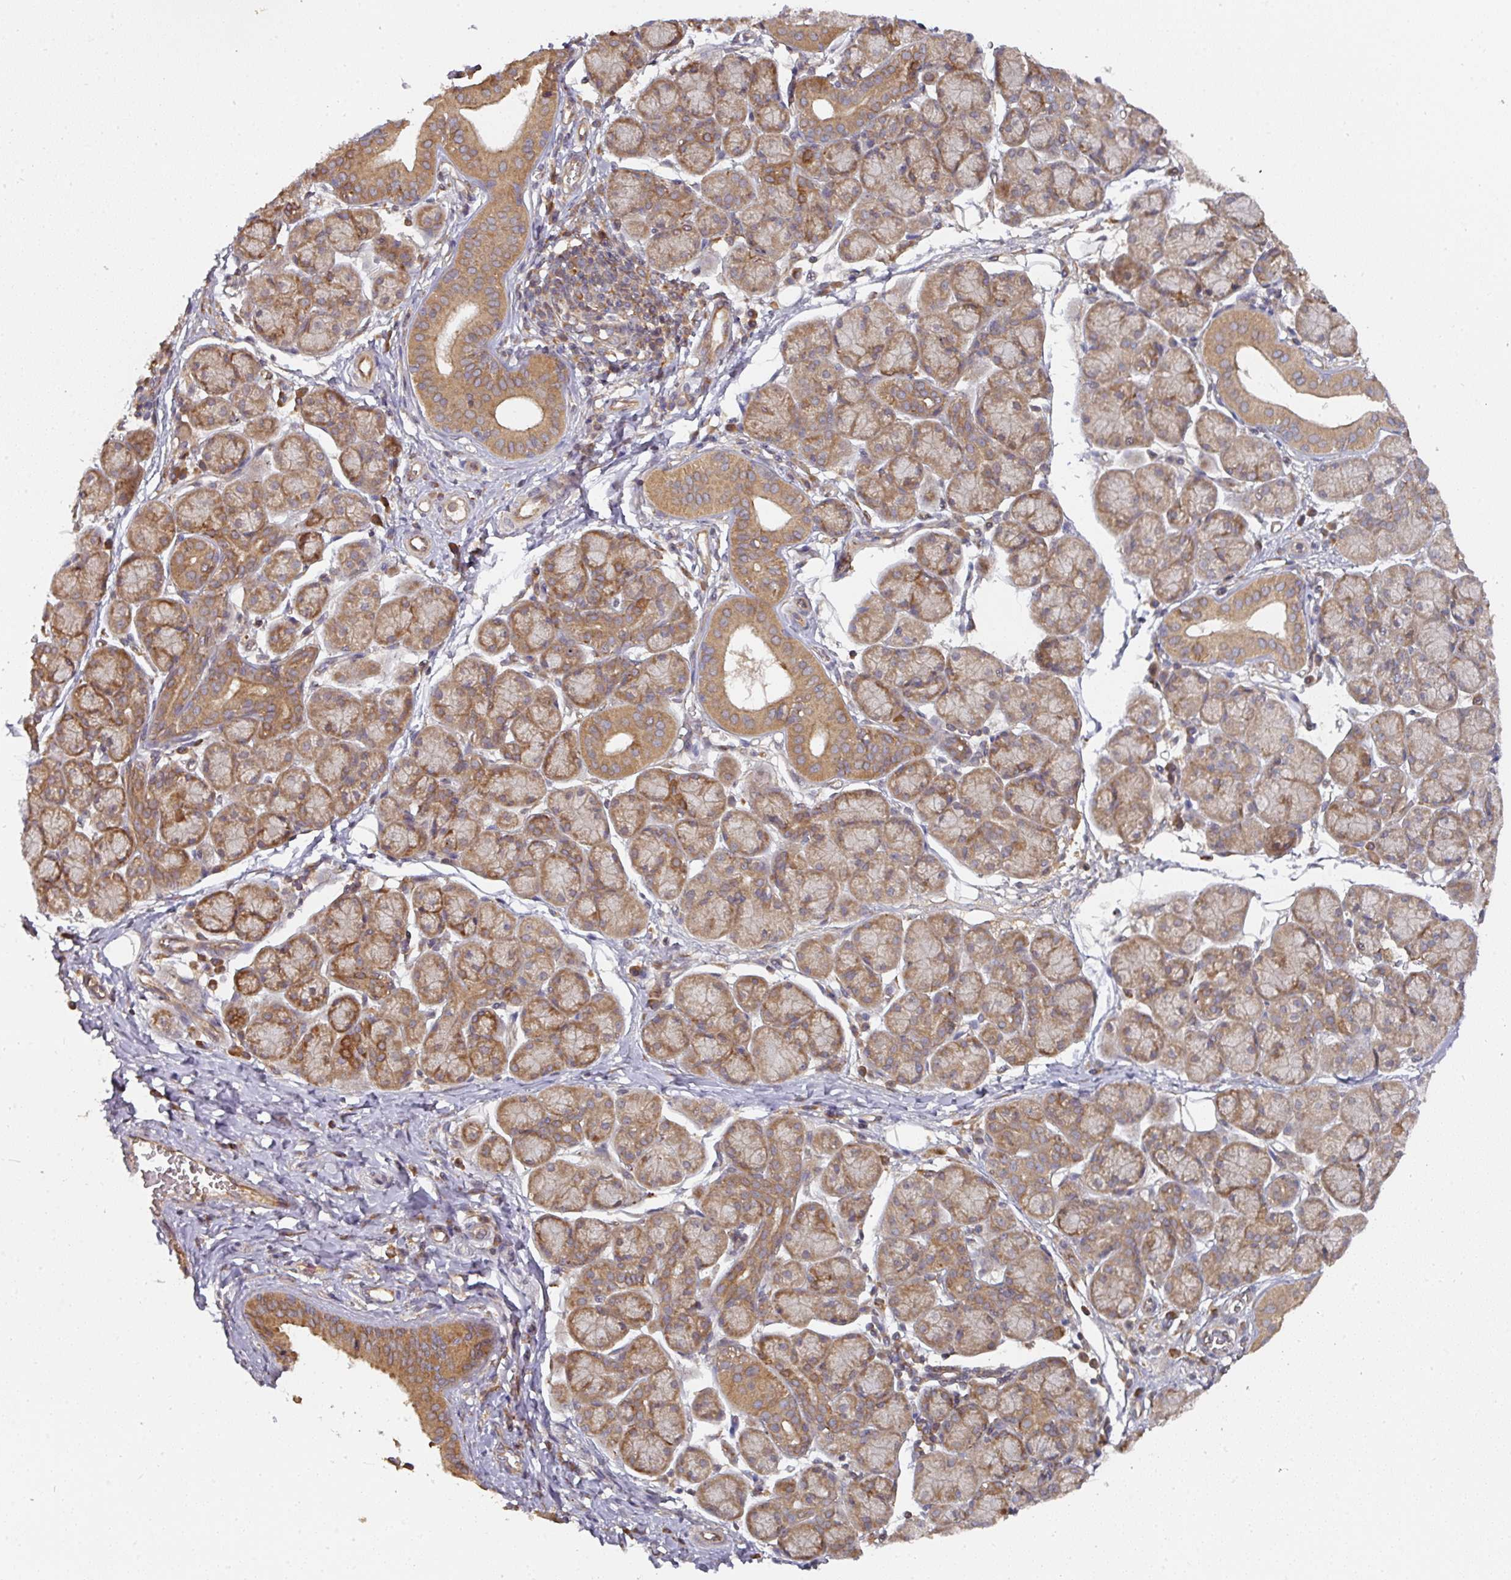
{"staining": {"intensity": "moderate", "quantity": ">75%", "location": "cytoplasmic/membranous"}, "tissue": "salivary gland", "cell_type": "Glandular cells", "image_type": "normal", "snomed": [{"axis": "morphology", "description": "Normal tissue, NOS"}, {"axis": "morphology", "description": "Inflammation, NOS"}, {"axis": "topography", "description": "Lymph node"}, {"axis": "topography", "description": "Salivary gland"}], "caption": "A photomicrograph showing moderate cytoplasmic/membranous expression in about >75% of glandular cells in normal salivary gland, as visualized by brown immunohistochemical staining.", "gene": "CEP95", "patient": {"sex": "male", "age": 3}}